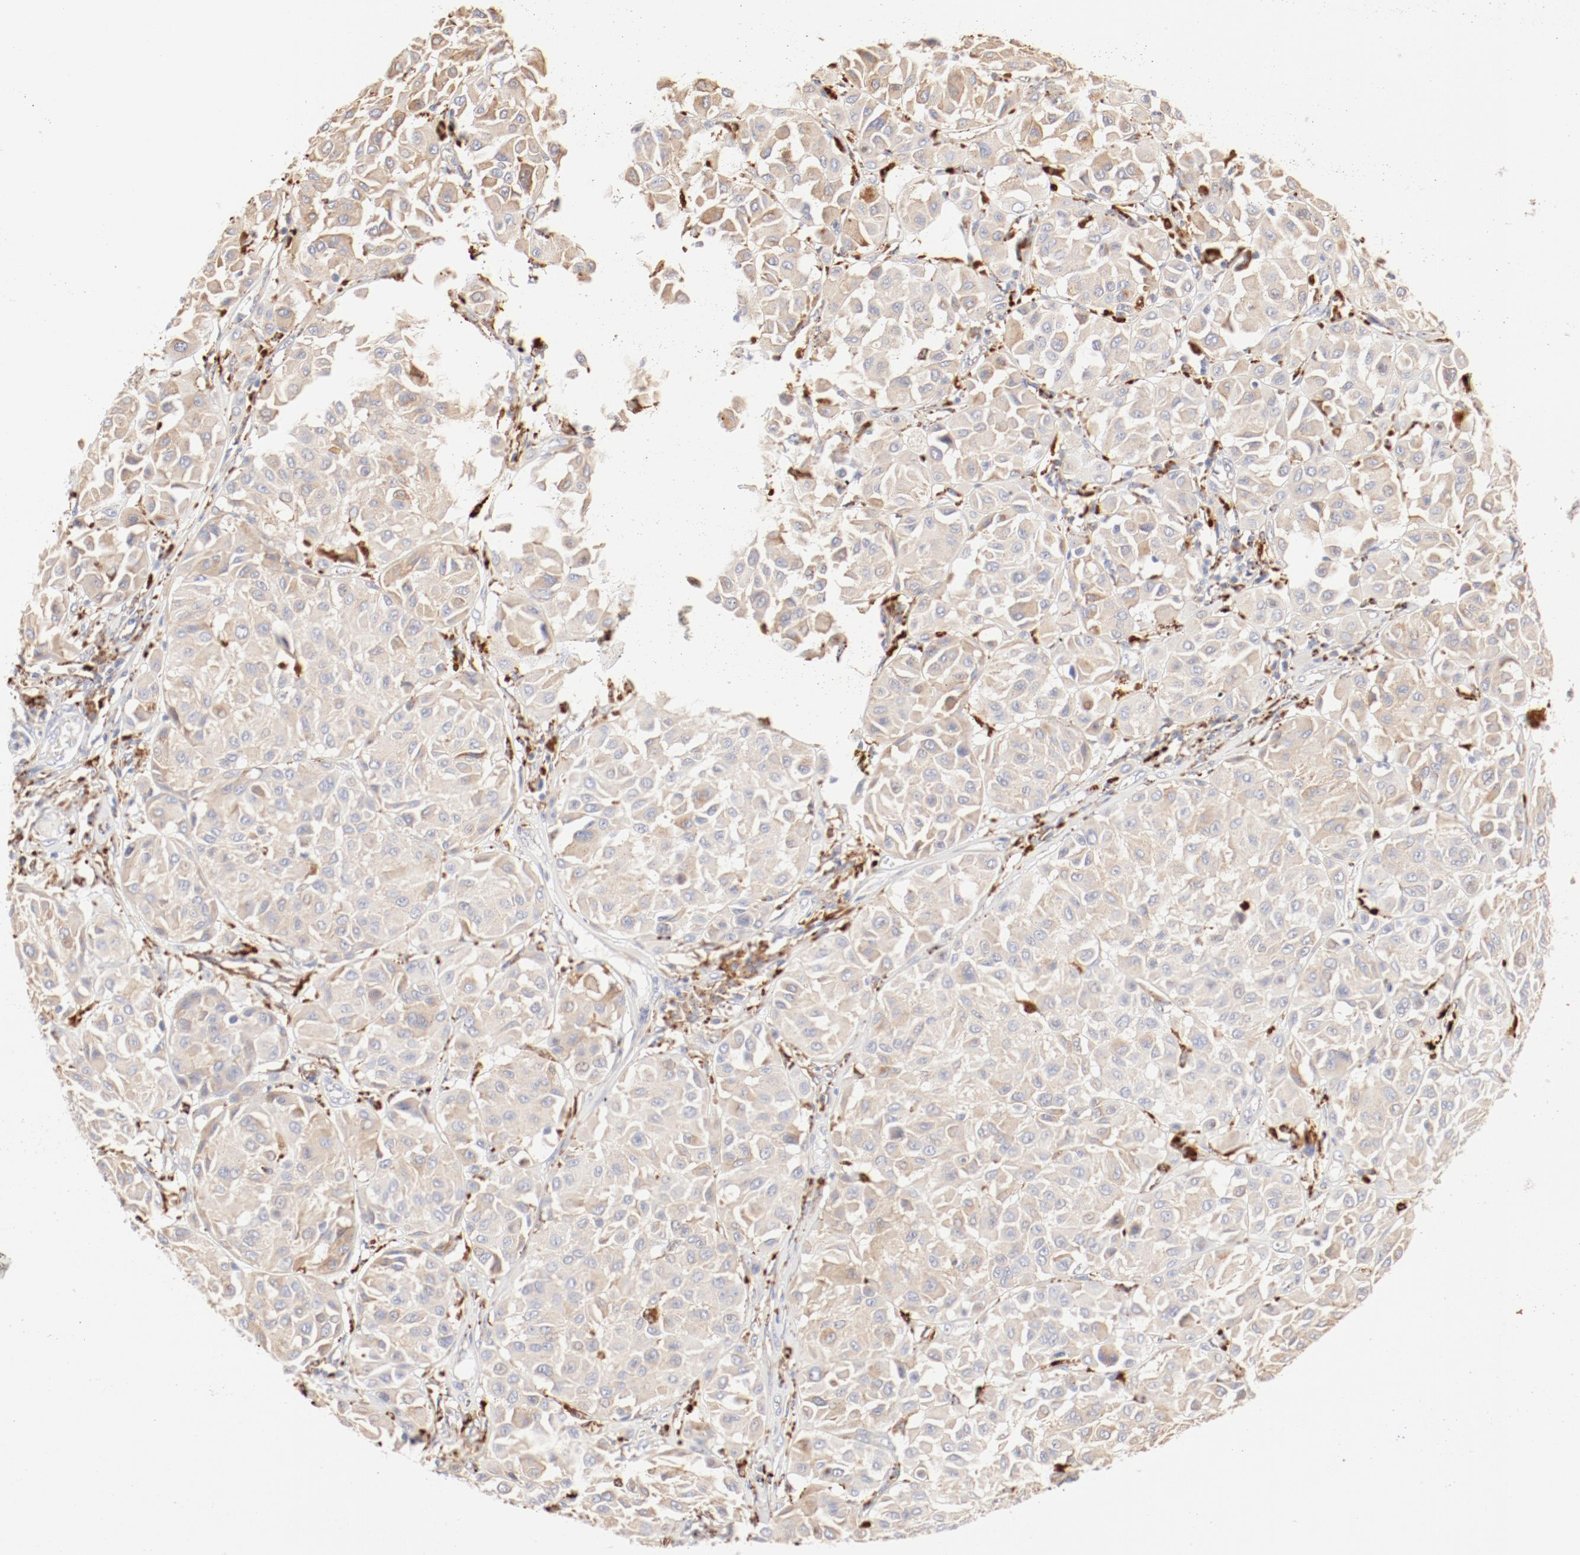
{"staining": {"intensity": "weak", "quantity": ">75%", "location": "cytoplasmic/membranous"}, "tissue": "melanoma", "cell_type": "Tumor cells", "image_type": "cancer", "snomed": [{"axis": "morphology", "description": "Malignant melanoma, Metastatic site"}, {"axis": "topography", "description": "Soft tissue"}], "caption": "Protein expression analysis of malignant melanoma (metastatic site) reveals weak cytoplasmic/membranous staining in approximately >75% of tumor cells.", "gene": "CTSH", "patient": {"sex": "male", "age": 41}}